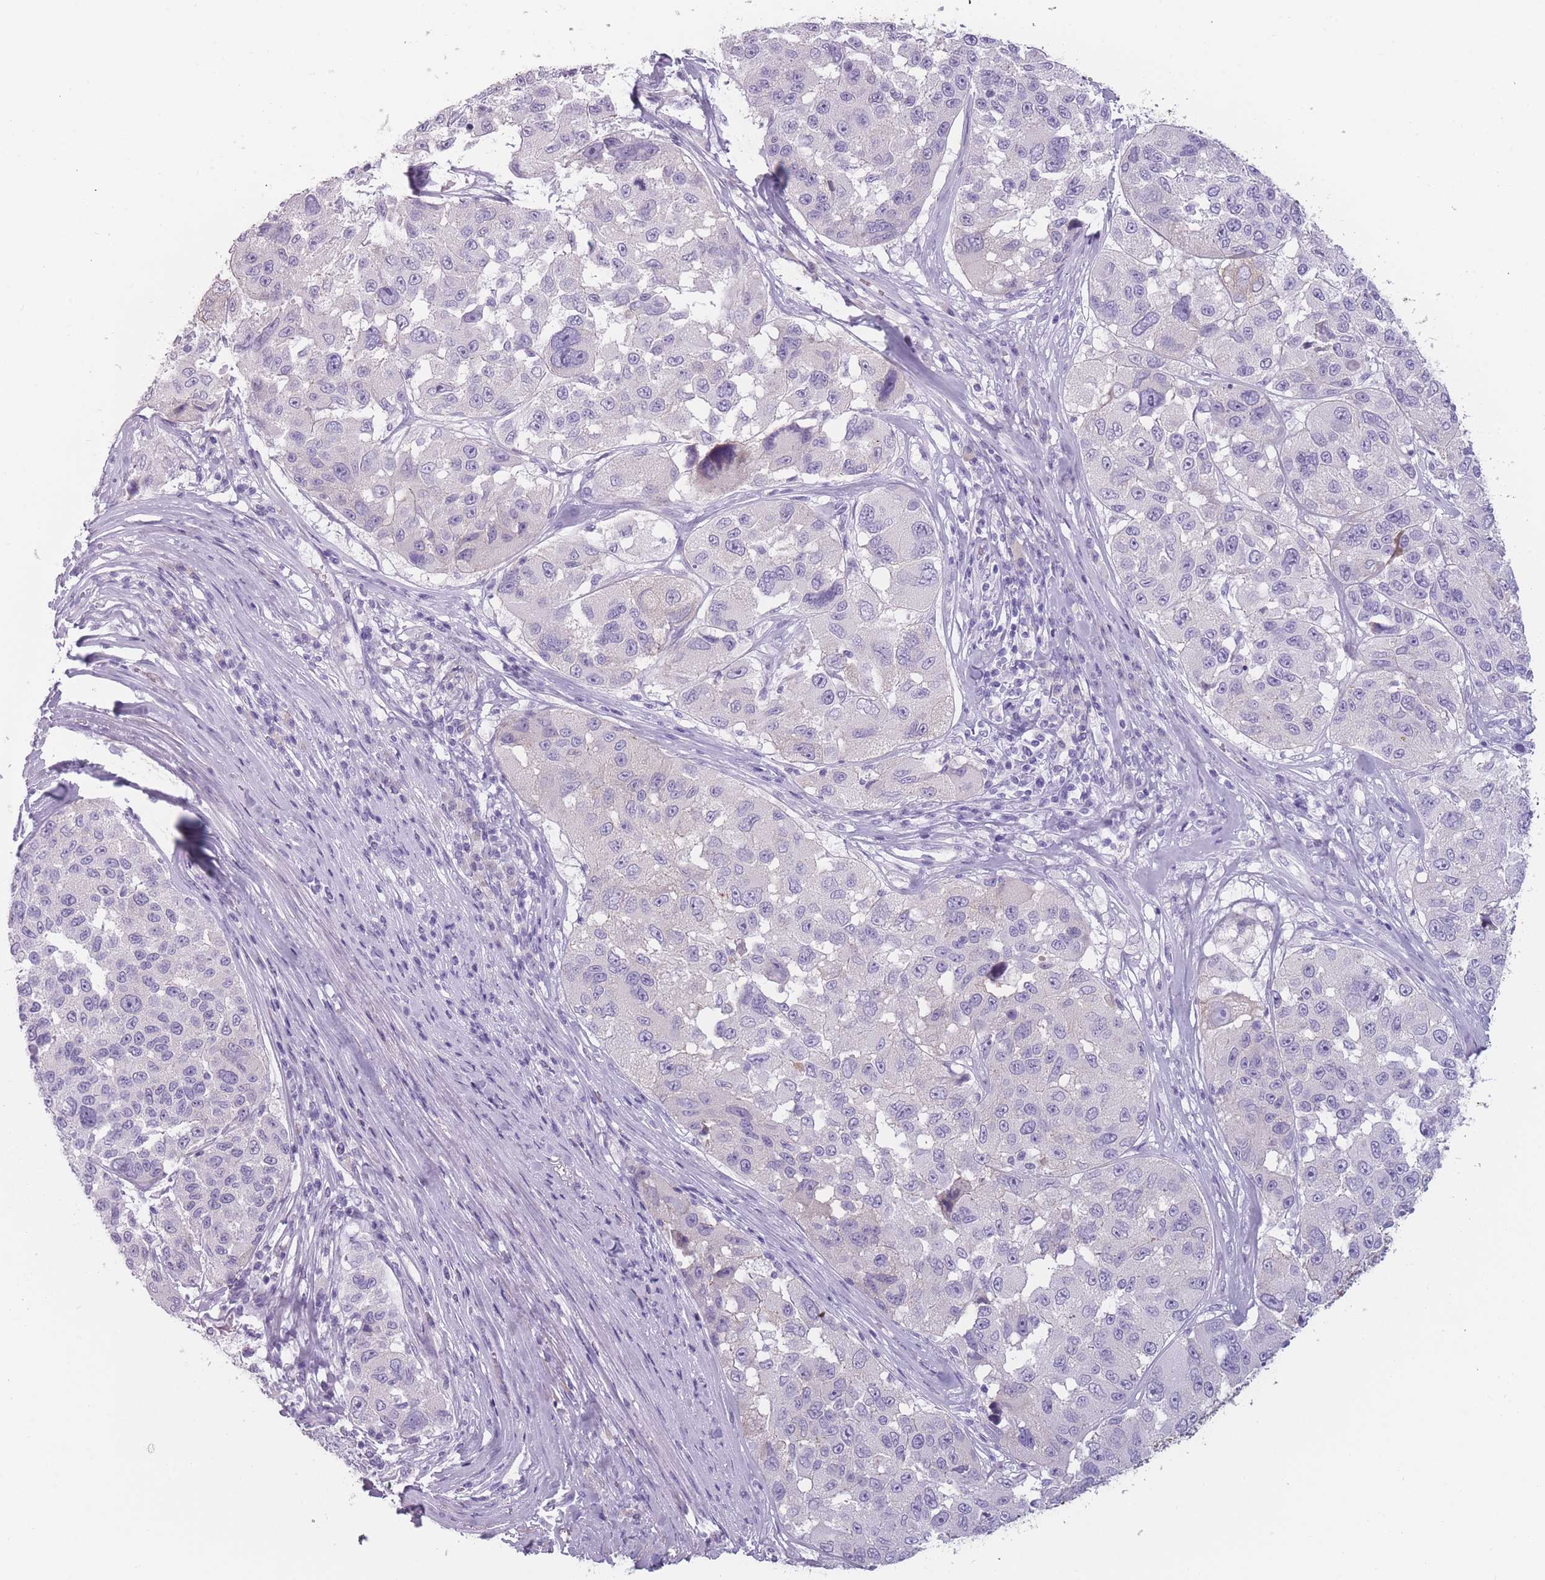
{"staining": {"intensity": "negative", "quantity": "none", "location": "none"}, "tissue": "melanoma", "cell_type": "Tumor cells", "image_type": "cancer", "snomed": [{"axis": "morphology", "description": "Malignant melanoma, NOS"}, {"axis": "topography", "description": "Skin"}], "caption": "This is an immunohistochemistry (IHC) photomicrograph of human malignant melanoma. There is no expression in tumor cells.", "gene": "PPFIA3", "patient": {"sex": "female", "age": 66}}